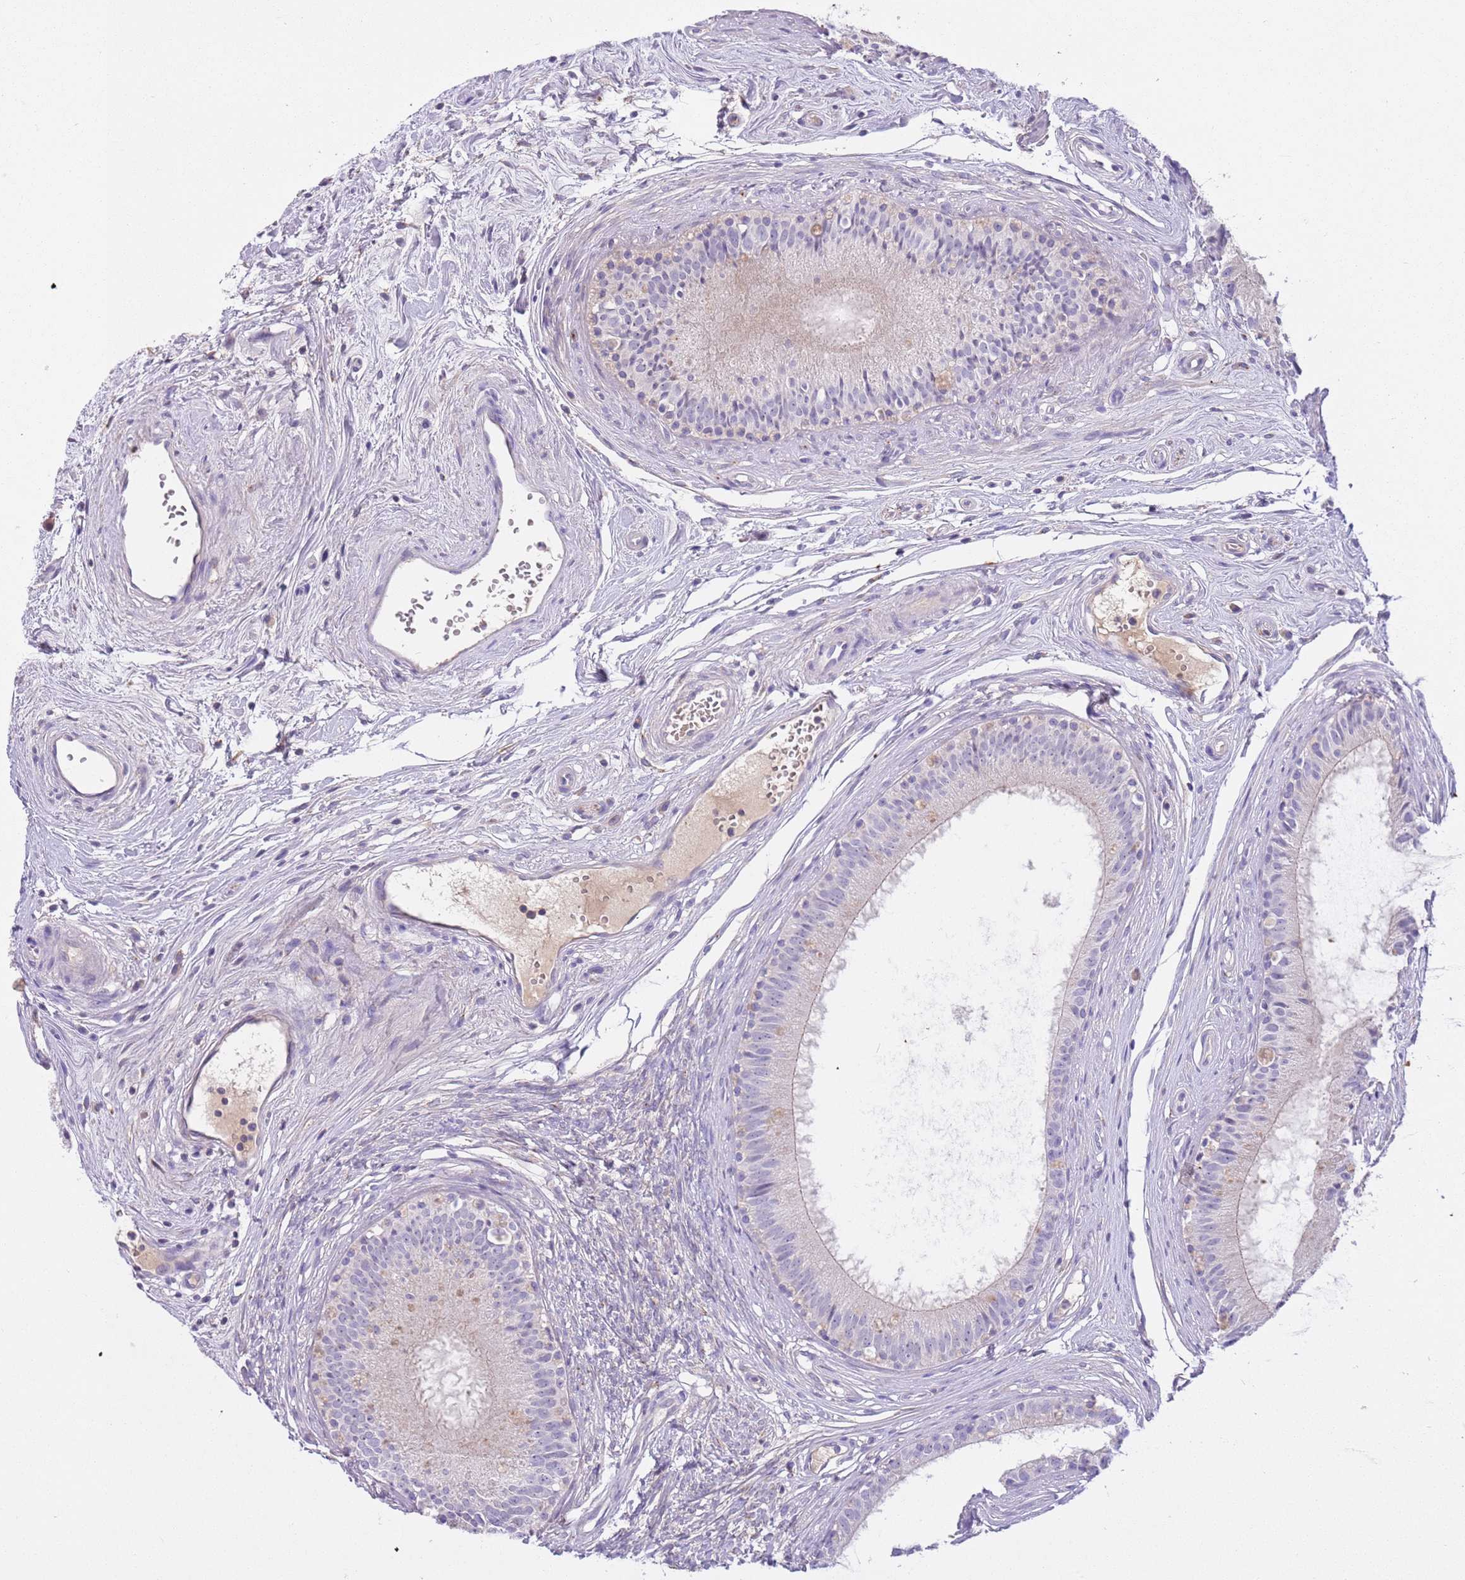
{"staining": {"intensity": "negative", "quantity": "none", "location": "none"}, "tissue": "epididymis", "cell_type": "Glandular cells", "image_type": "normal", "snomed": [{"axis": "morphology", "description": "Normal tissue, NOS"}, {"axis": "topography", "description": "Epididymis"}], "caption": "There is no significant positivity in glandular cells of epididymis.", "gene": "CFAP73", "patient": {"sex": "male", "age": 74}}